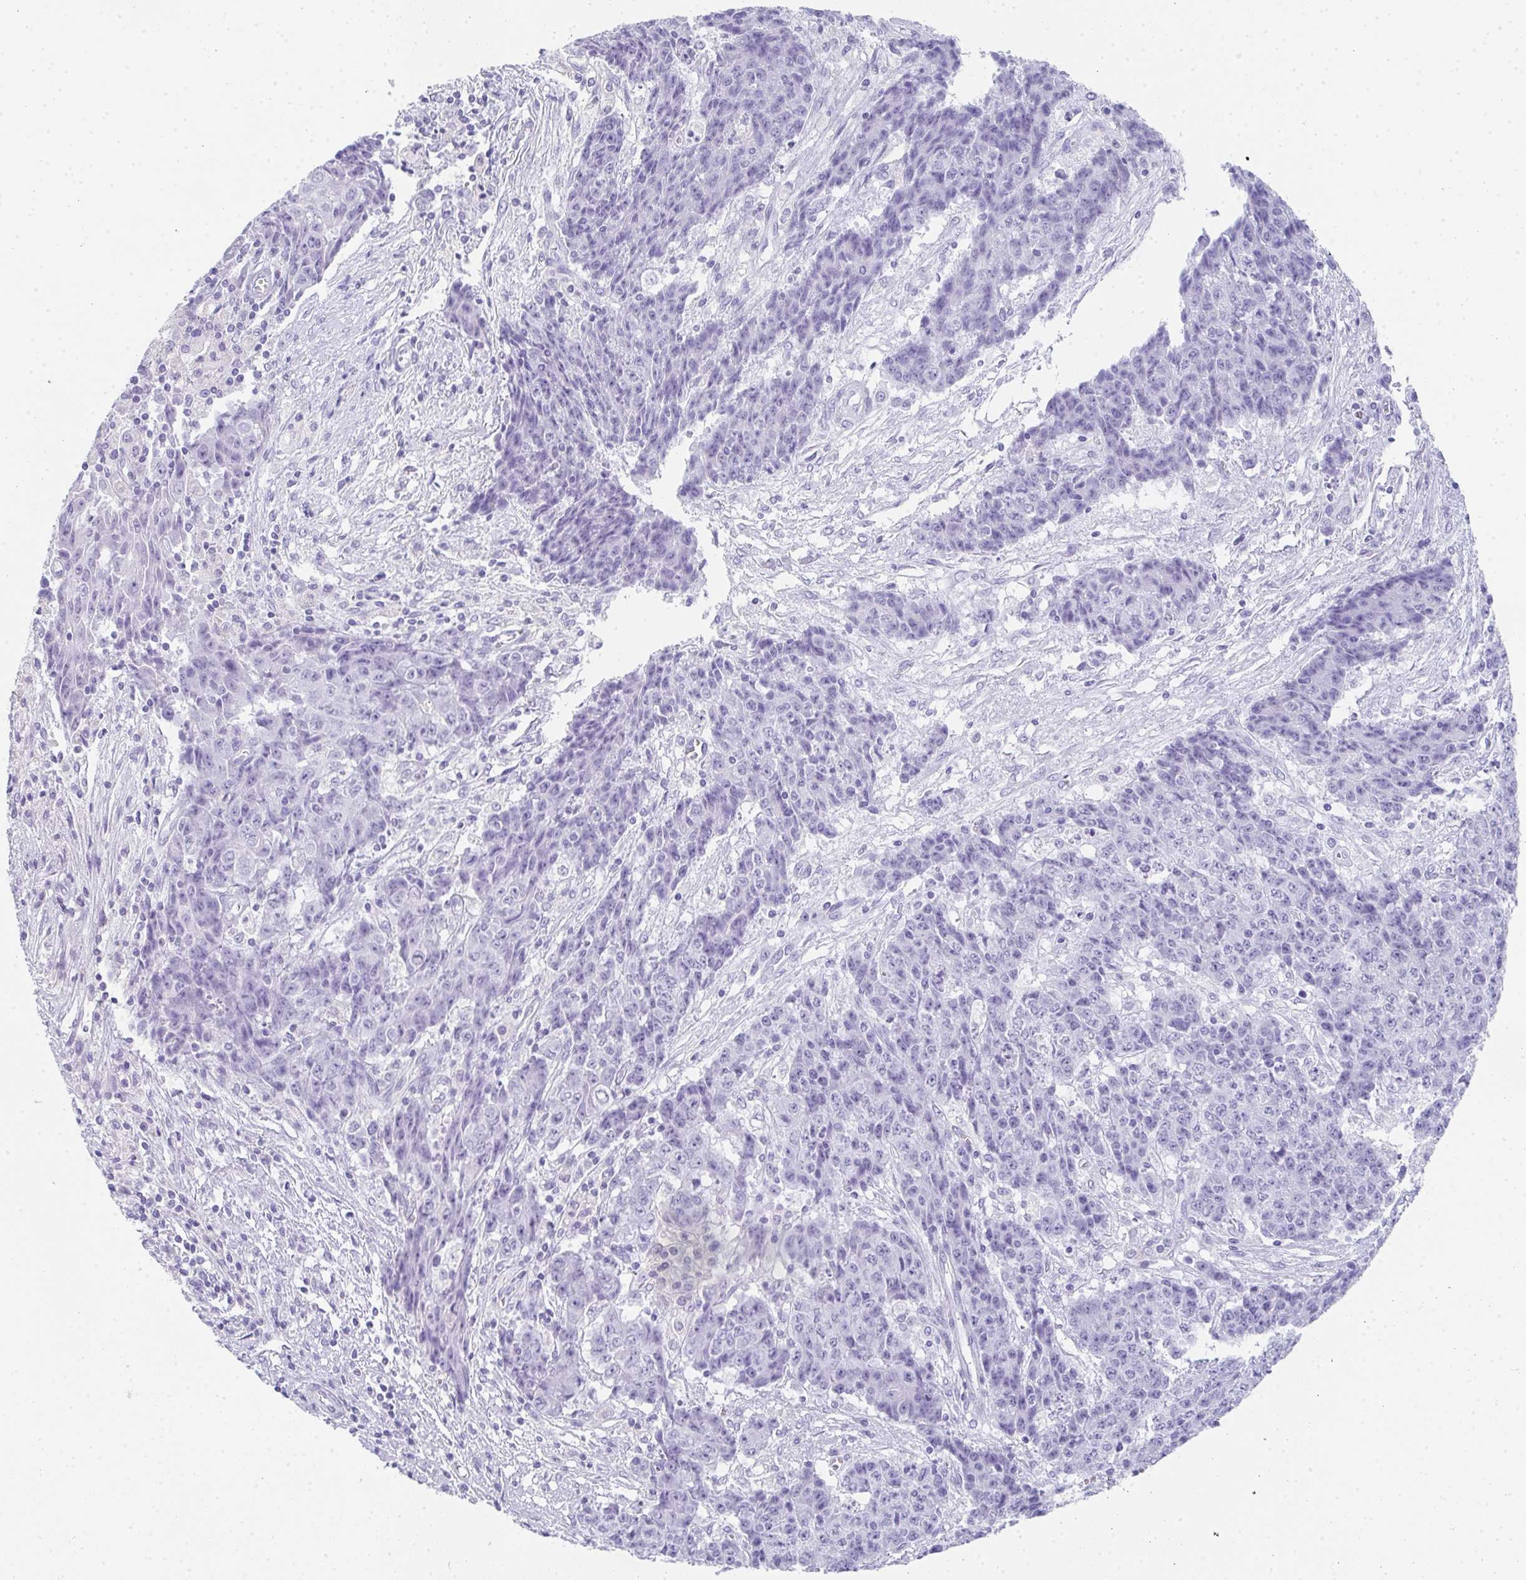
{"staining": {"intensity": "negative", "quantity": "none", "location": "none"}, "tissue": "ovarian cancer", "cell_type": "Tumor cells", "image_type": "cancer", "snomed": [{"axis": "morphology", "description": "Carcinoma, endometroid"}, {"axis": "topography", "description": "Ovary"}], "caption": "High magnification brightfield microscopy of ovarian cancer (endometroid carcinoma) stained with DAB (brown) and counterstained with hematoxylin (blue): tumor cells show no significant staining. The staining is performed using DAB brown chromogen with nuclei counter-stained in using hematoxylin.", "gene": "RLF", "patient": {"sex": "female", "age": 42}}